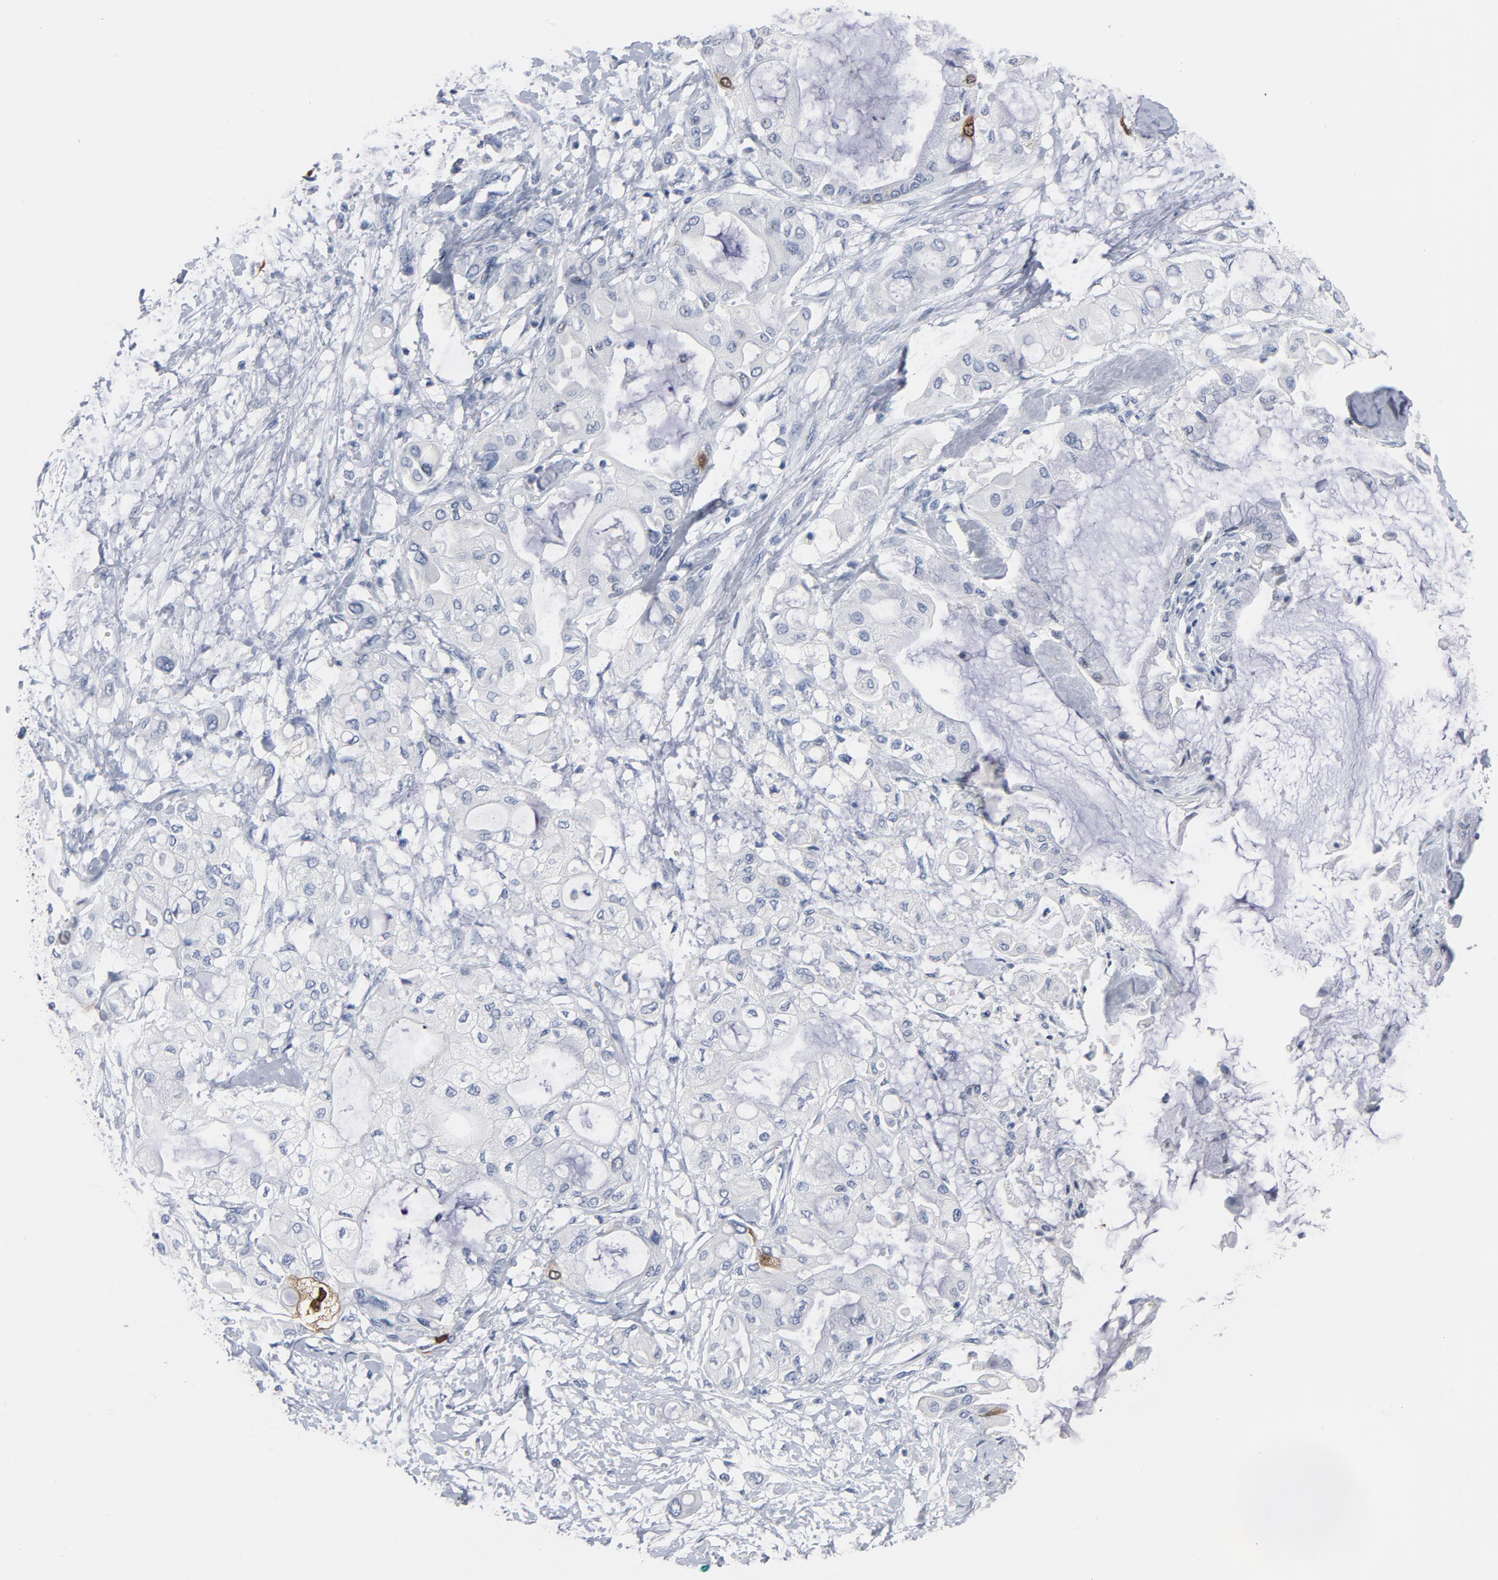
{"staining": {"intensity": "weak", "quantity": "<25%", "location": "cytoplasmic/membranous,nuclear"}, "tissue": "pancreatic cancer", "cell_type": "Tumor cells", "image_type": "cancer", "snomed": [{"axis": "morphology", "description": "Adenocarcinoma, NOS"}, {"axis": "morphology", "description": "Adenocarcinoma, metastatic, NOS"}, {"axis": "topography", "description": "Lymph node"}, {"axis": "topography", "description": "Pancreas"}, {"axis": "topography", "description": "Duodenum"}], "caption": "Pancreatic cancer (adenocarcinoma) was stained to show a protein in brown. There is no significant staining in tumor cells.", "gene": "CDC20", "patient": {"sex": "female", "age": 64}}